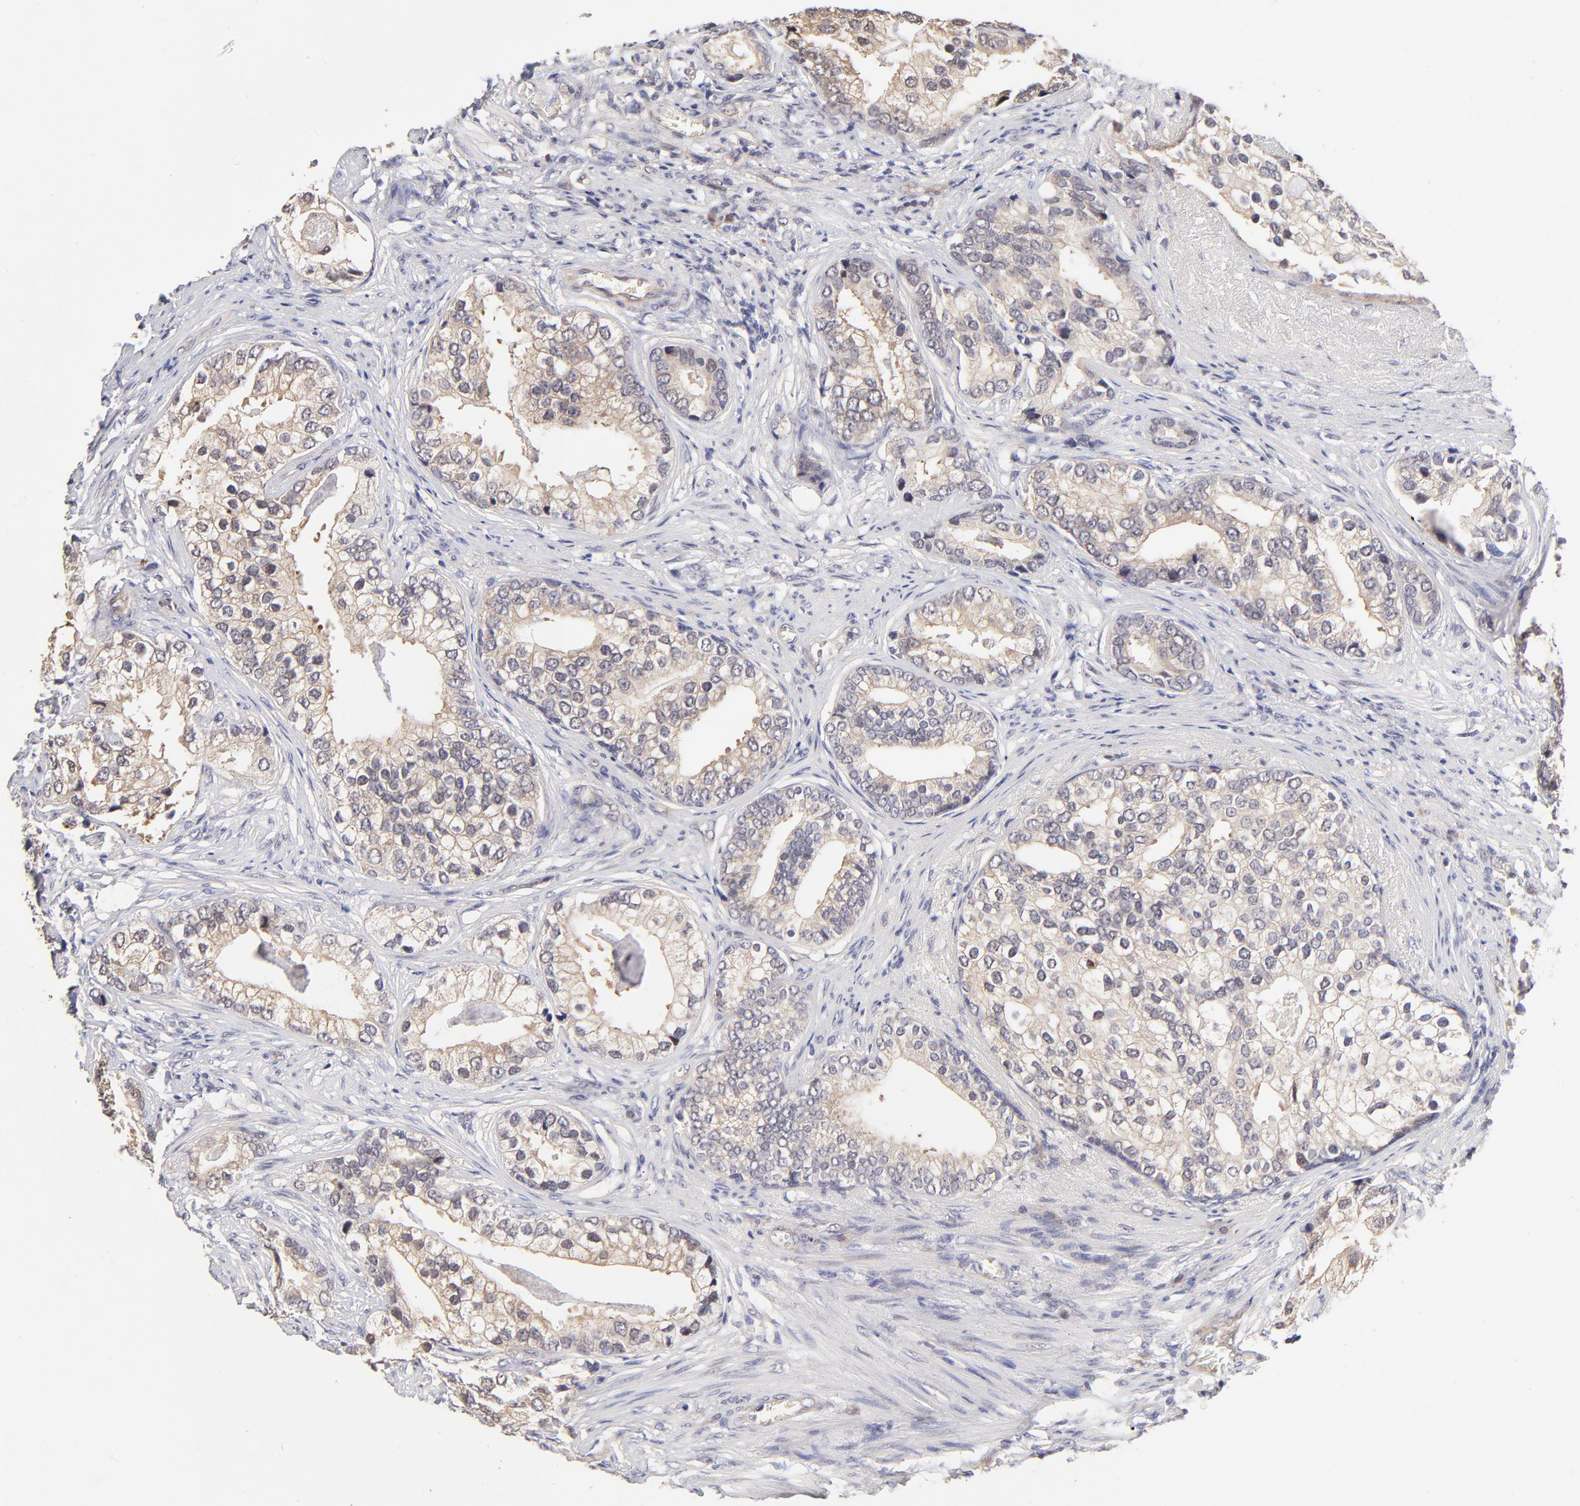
{"staining": {"intensity": "moderate", "quantity": ">75%", "location": "cytoplasmic/membranous"}, "tissue": "prostate cancer", "cell_type": "Tumor cells", "image_type": "cancer", "snomed": [{"axis": "morphology", "description": "Adenocarcinoma, Low grade"}, {"axis": "topography", "description": "Prostate"}], "caption": "A brown stain labels moderate cytoplasmic/membranous staining of a protein in human prostate low-grade adenocarcinoma tumor cells.", "gene": "ZNF10", "patient": {"sex": "male", "age": 71}}